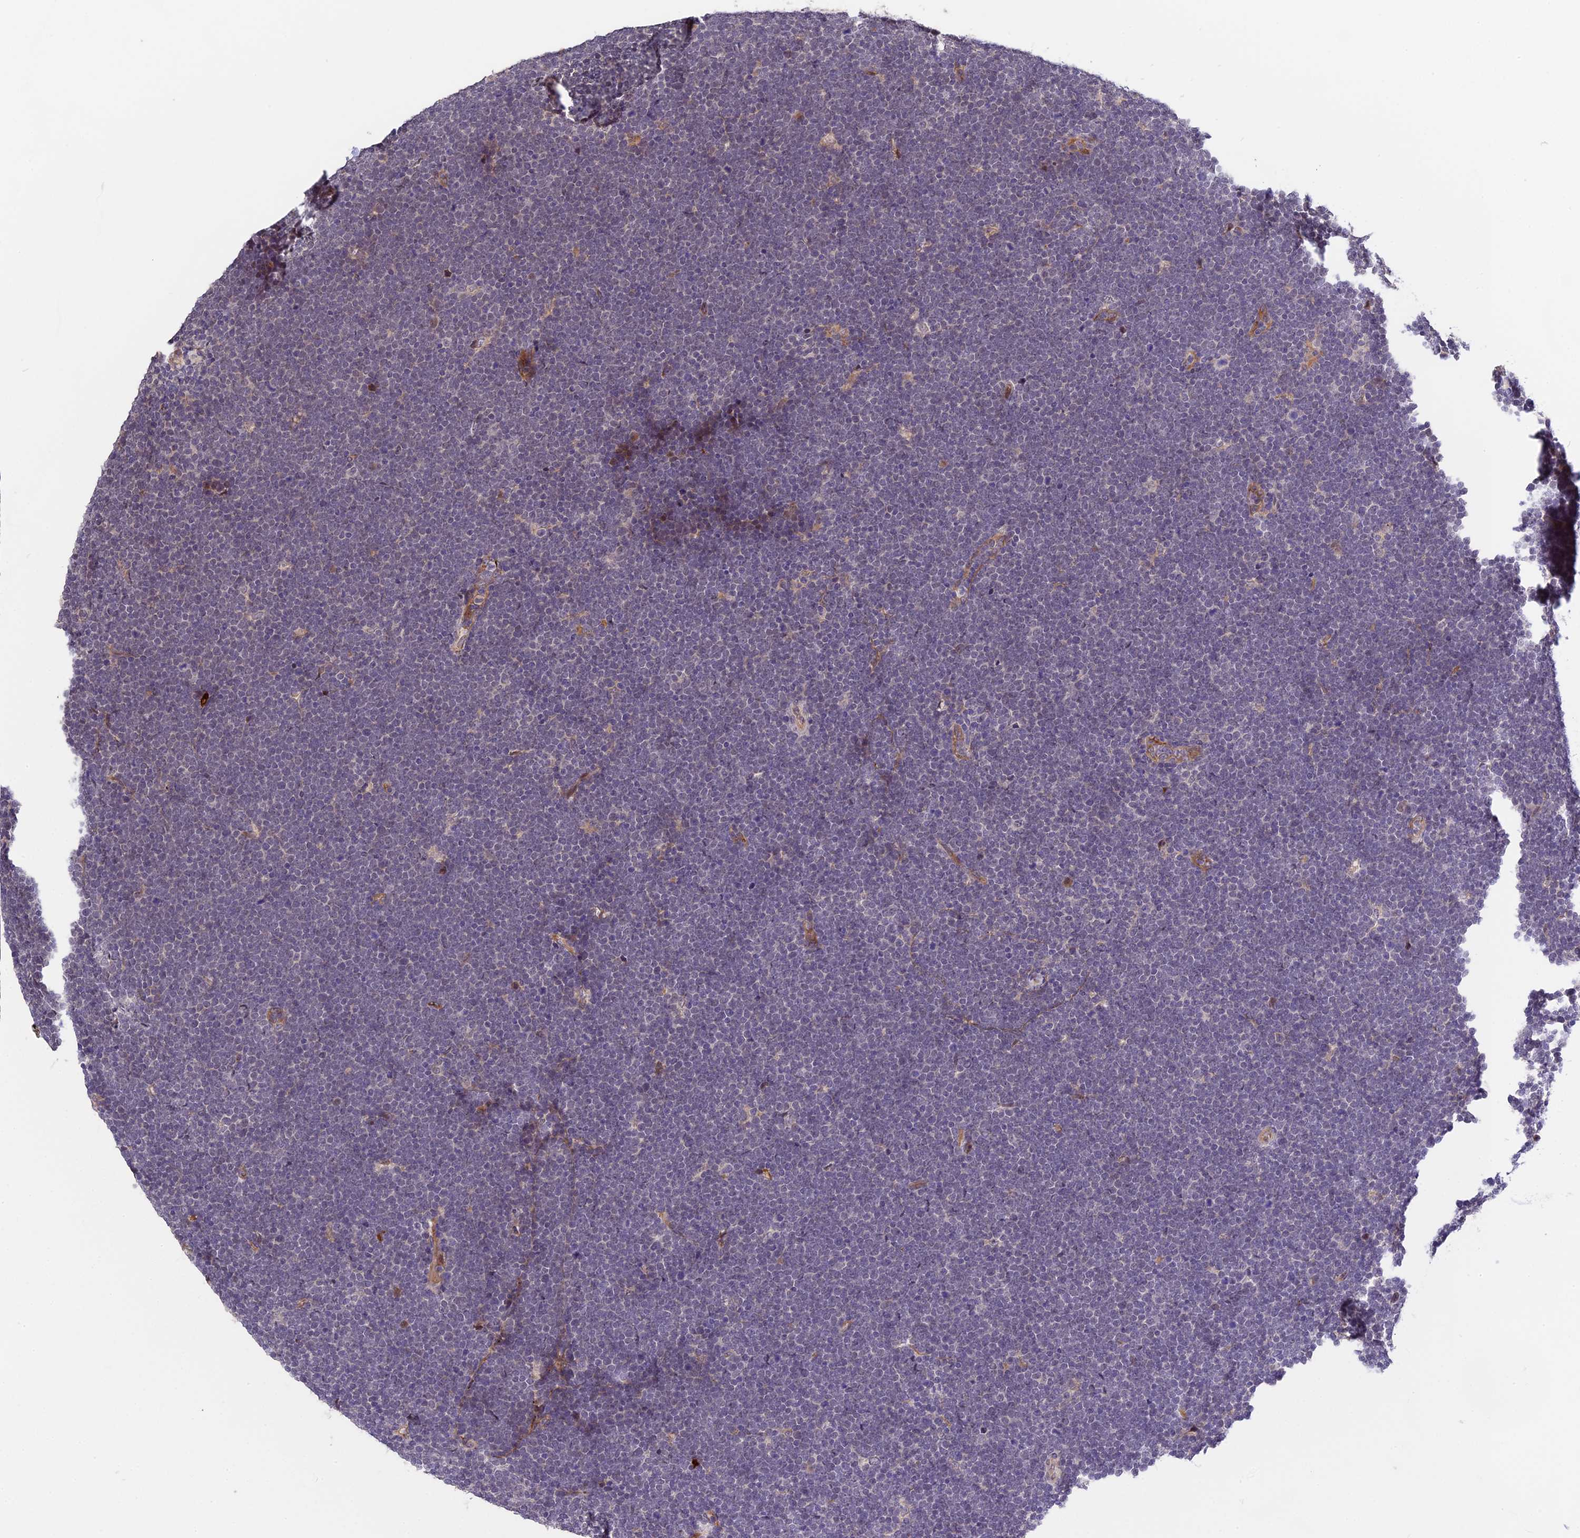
{"staining": {"intensity": "negative", "quantity": "none", "location": "none"}, "tissue": "lymphoma", "cell_type": "Tumor cells", "image_type": "cancer", "snomed": [{"axis": "morphology", "description": "Malignant lymphoma, non-Hodgkin's type, High grade"}, {"axis": "topography", "description": "Lymph node"}], "caption": "This is an immunohistochemistry histopathology image of lymphoma. There is no expression in tumor cells.", "gene": "MFSD2A", "patient": {"sex": "male", "age": 13}}